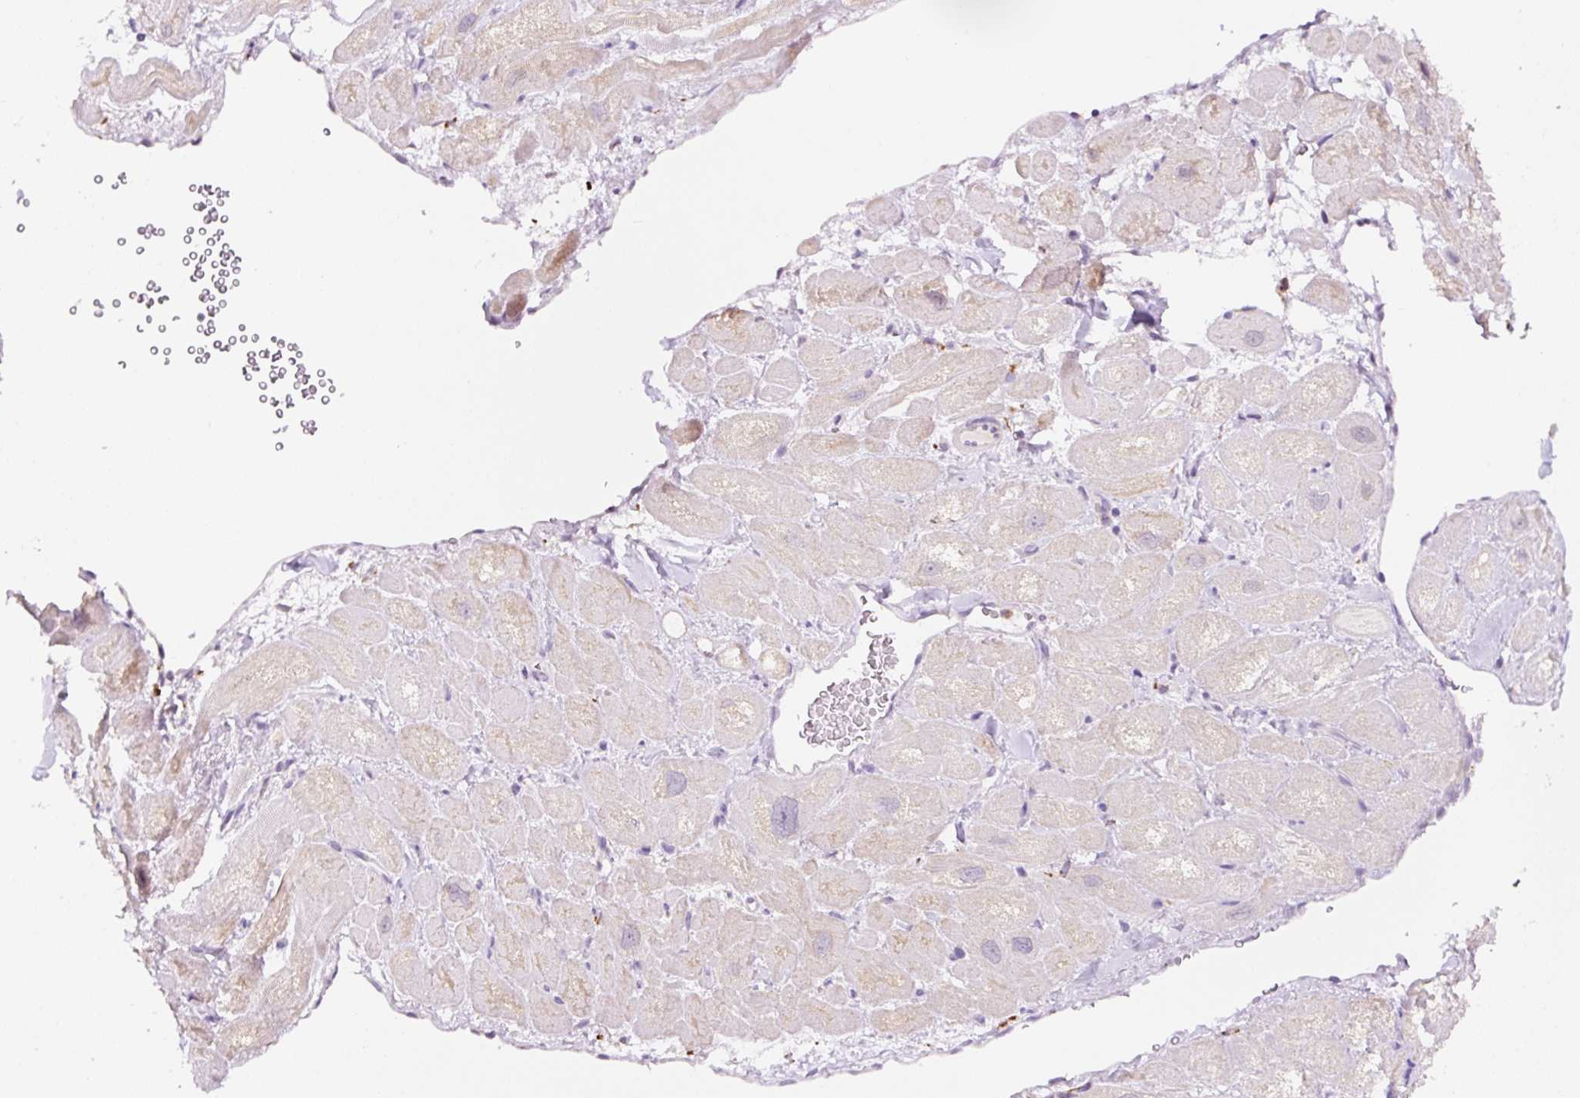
{"staining": {"intensity": "negative", "quantity": "none", "location": "none"}, "tissue": "heart muscle", "cell_type": "Cardiomyocytes", "image_type": "normal", "snomed": [{"axis": "morphology", "description": "Normal tissue, NOS"}, {"axis": "topography", "description": "Heart"}], "caption": "Cardiomyocytes show no significant positivity in benign heart muscle. (DAB immunohistochemistry (IHC) visualized using brightfield microscopy, high magnification).", "gene": "CEBPZOS", "patient": {"sex": "male", "age": 49}}